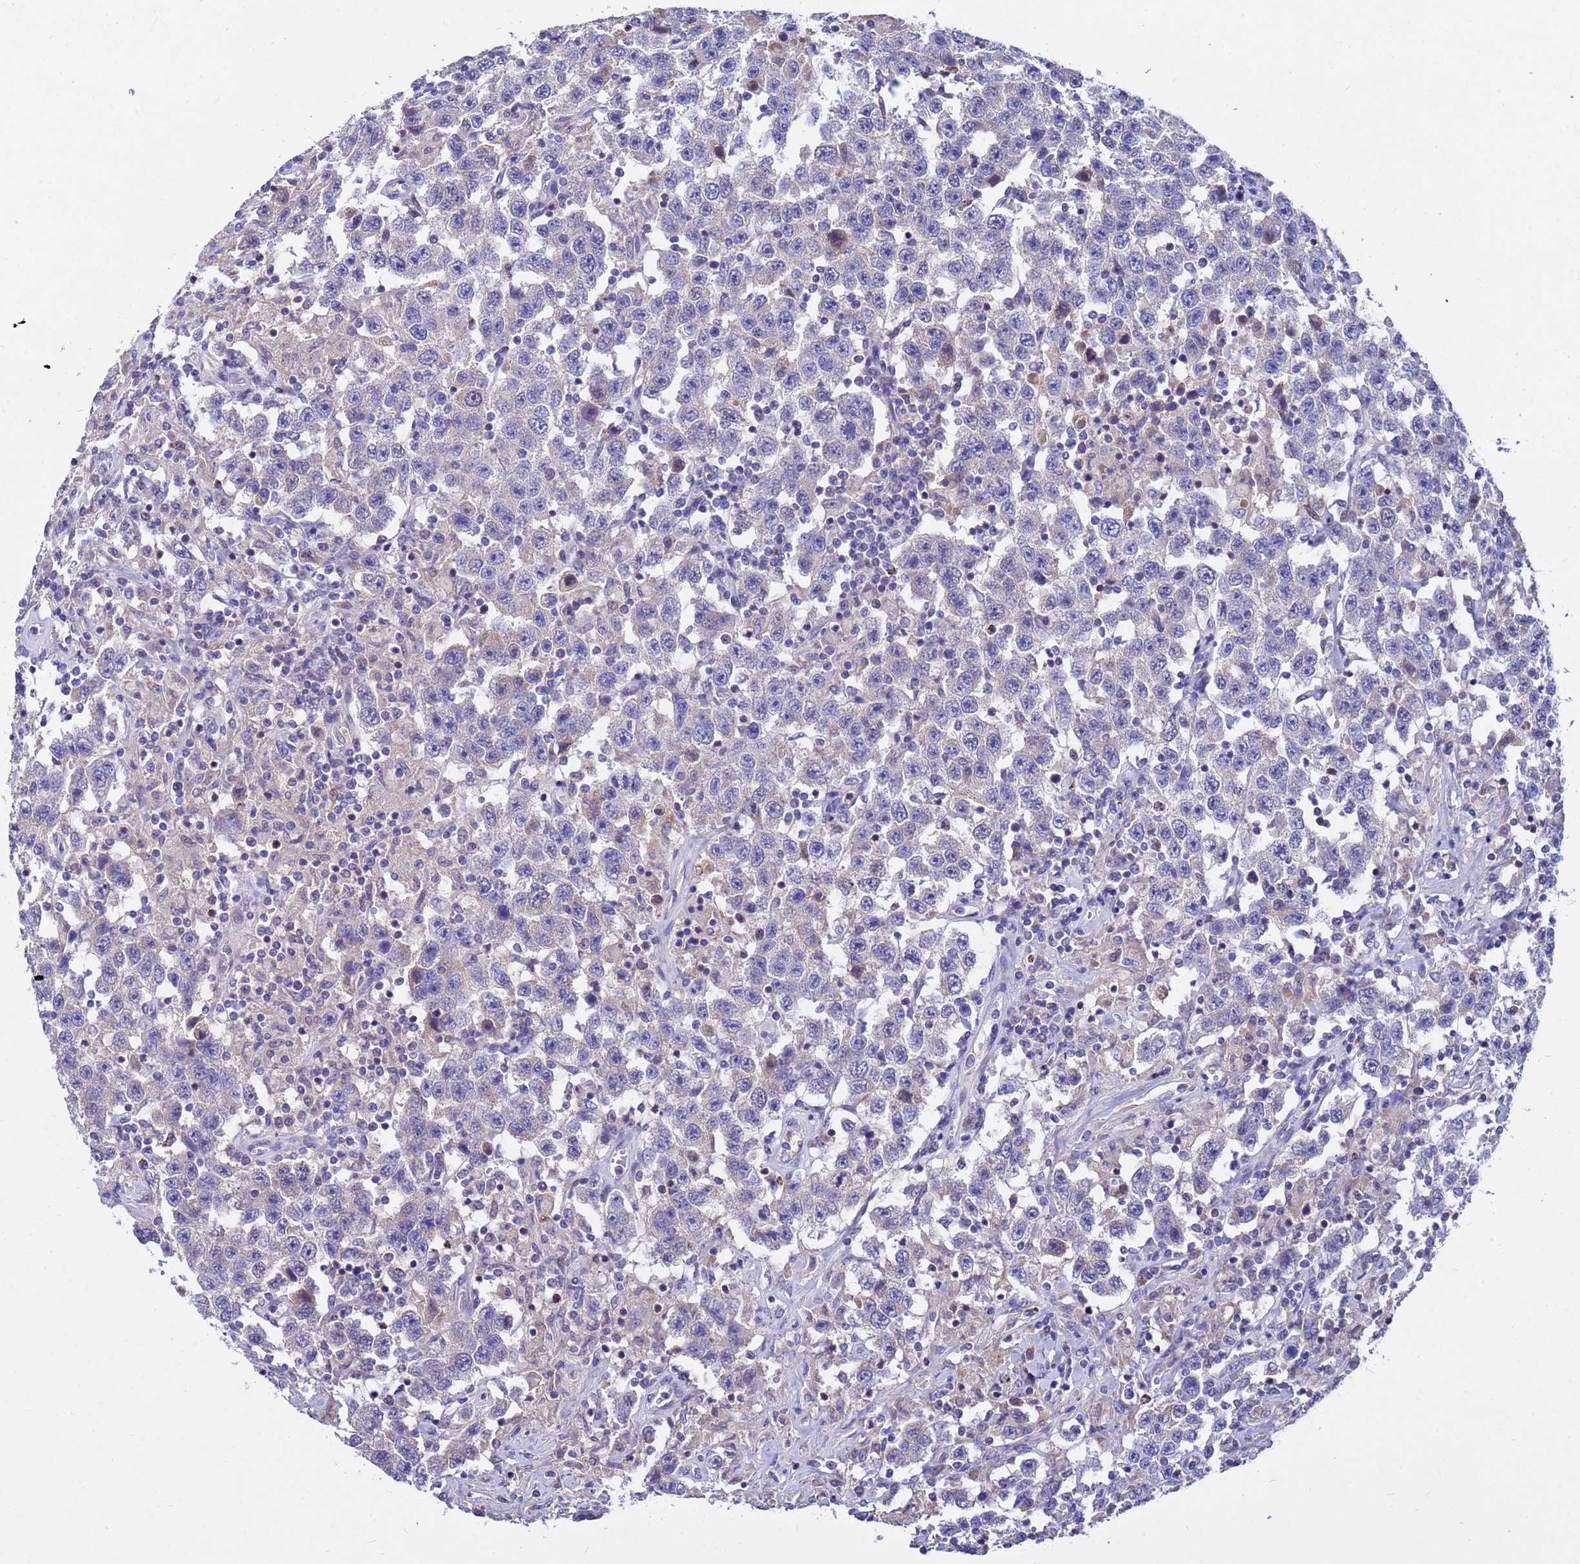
{"staining": {"intensity": "negative", "quantity": "none", "location": "none"}, "tissue": "testis cancer", "cell_type": "Tumor cells", "image_type": "cancer", "snomed": [{"axis": "morphology", "description": "Seminoma, NOS"}, {"axis": "topography", "description": "Testis"}], "caption": "Tumor cells are negative for protein expression in human testis cancer (seminoma).", "gene": "TUBGCP3", "patient": {"sex": "male", "age": 41}}